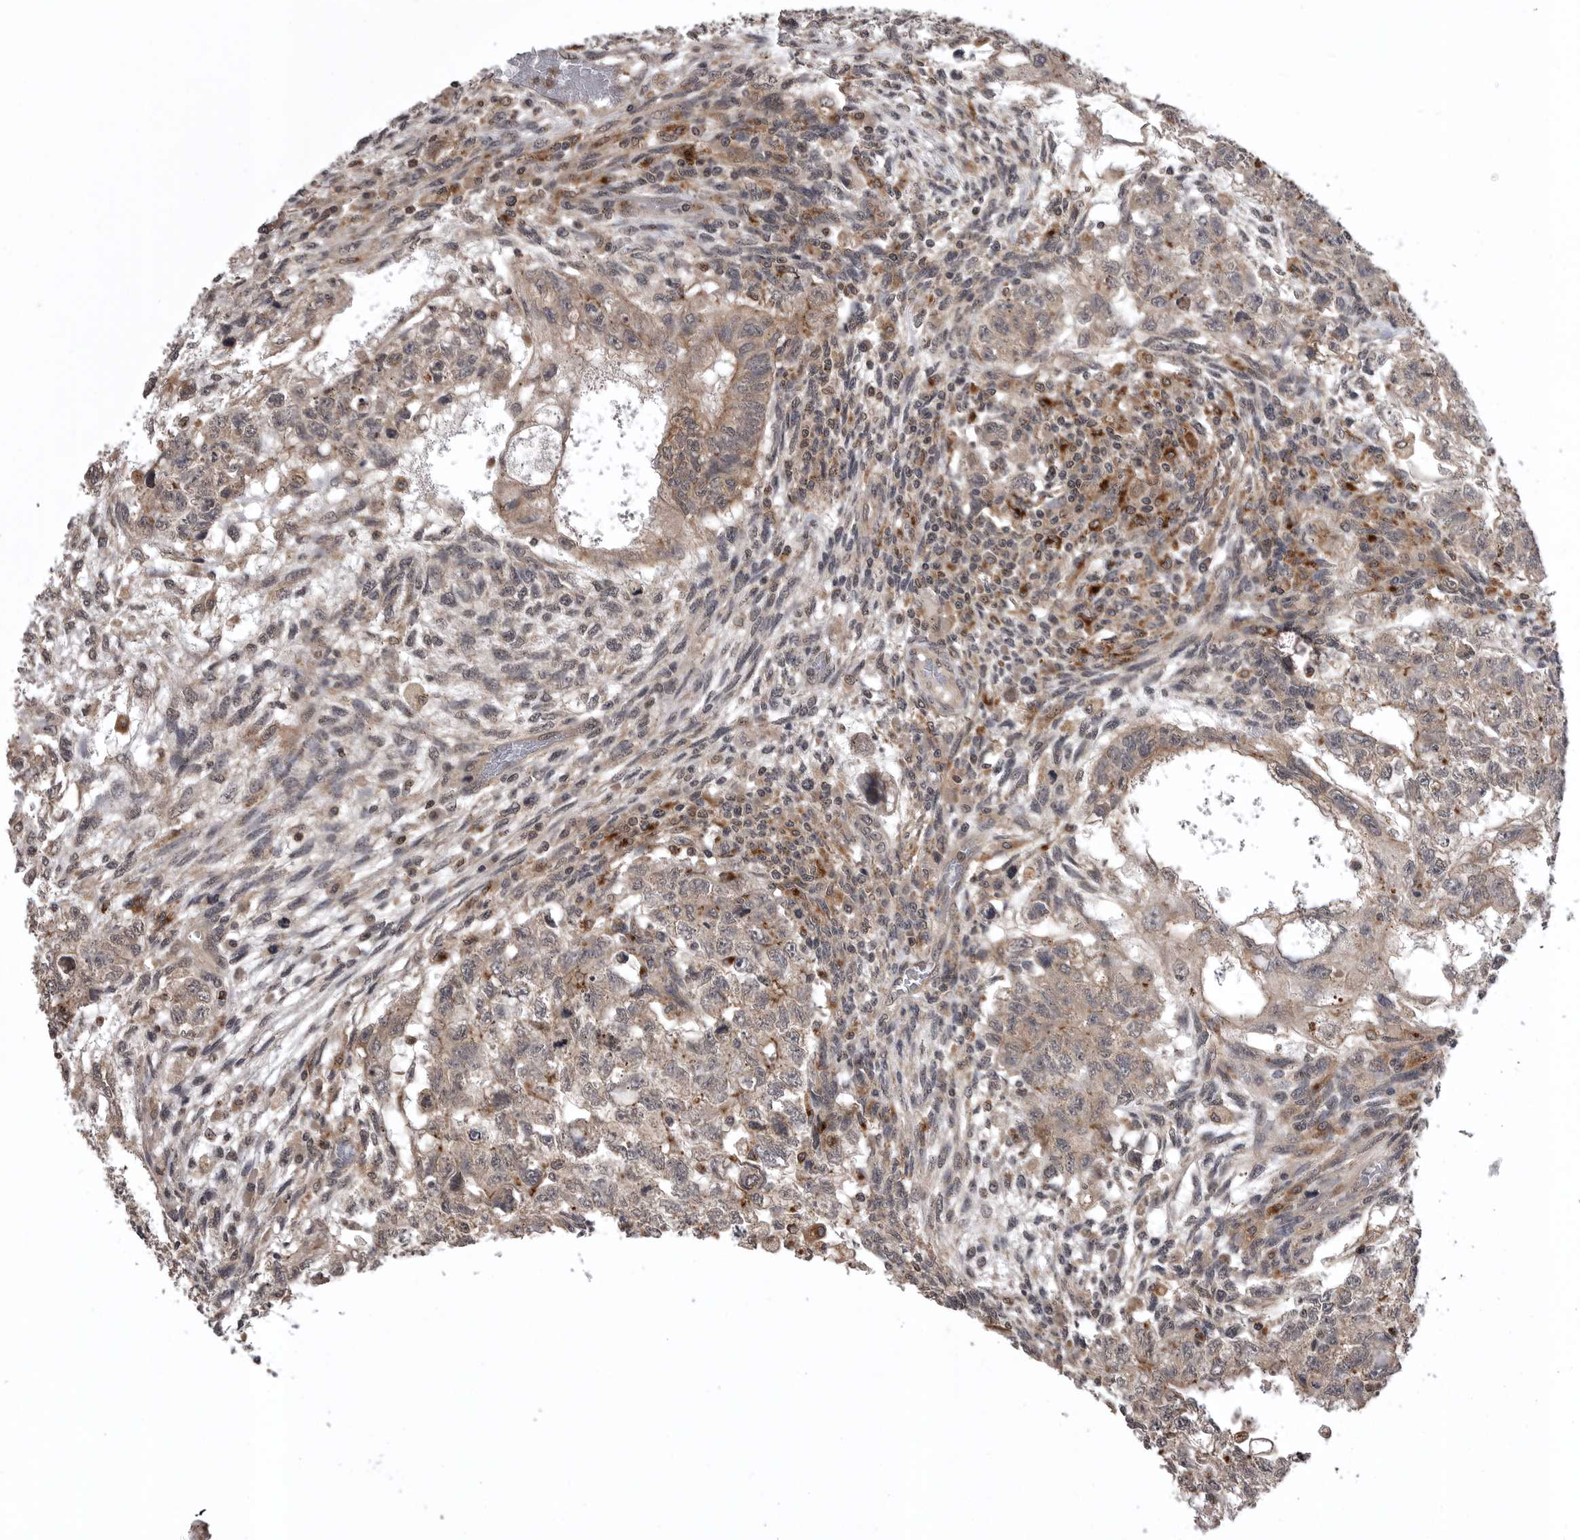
{"staining": {"intensity": "weak", "quantity": ">75%", "location": "cytoplasmic/membranous"}, "tissue": "testis cancer", "cell_type": "Tumor cells", "image_type": "cancer", "snomed": [{"axis": "morphology", "description": "Normal tissue, NOS"}, {"axis": "morphology", "description": "Carcinoma, Embryonal, NOS"}, {"axis": "topography", "description": "Testis"}], "caption": "DAB immunohistochemical staining of human testis embryonal carcinoma demonstrates weak cytoplasmic/membranous protein positivity in about >75% of tumor cells.", "gene": "AOAH", "patient": {"sex": "male", "age": 36}}